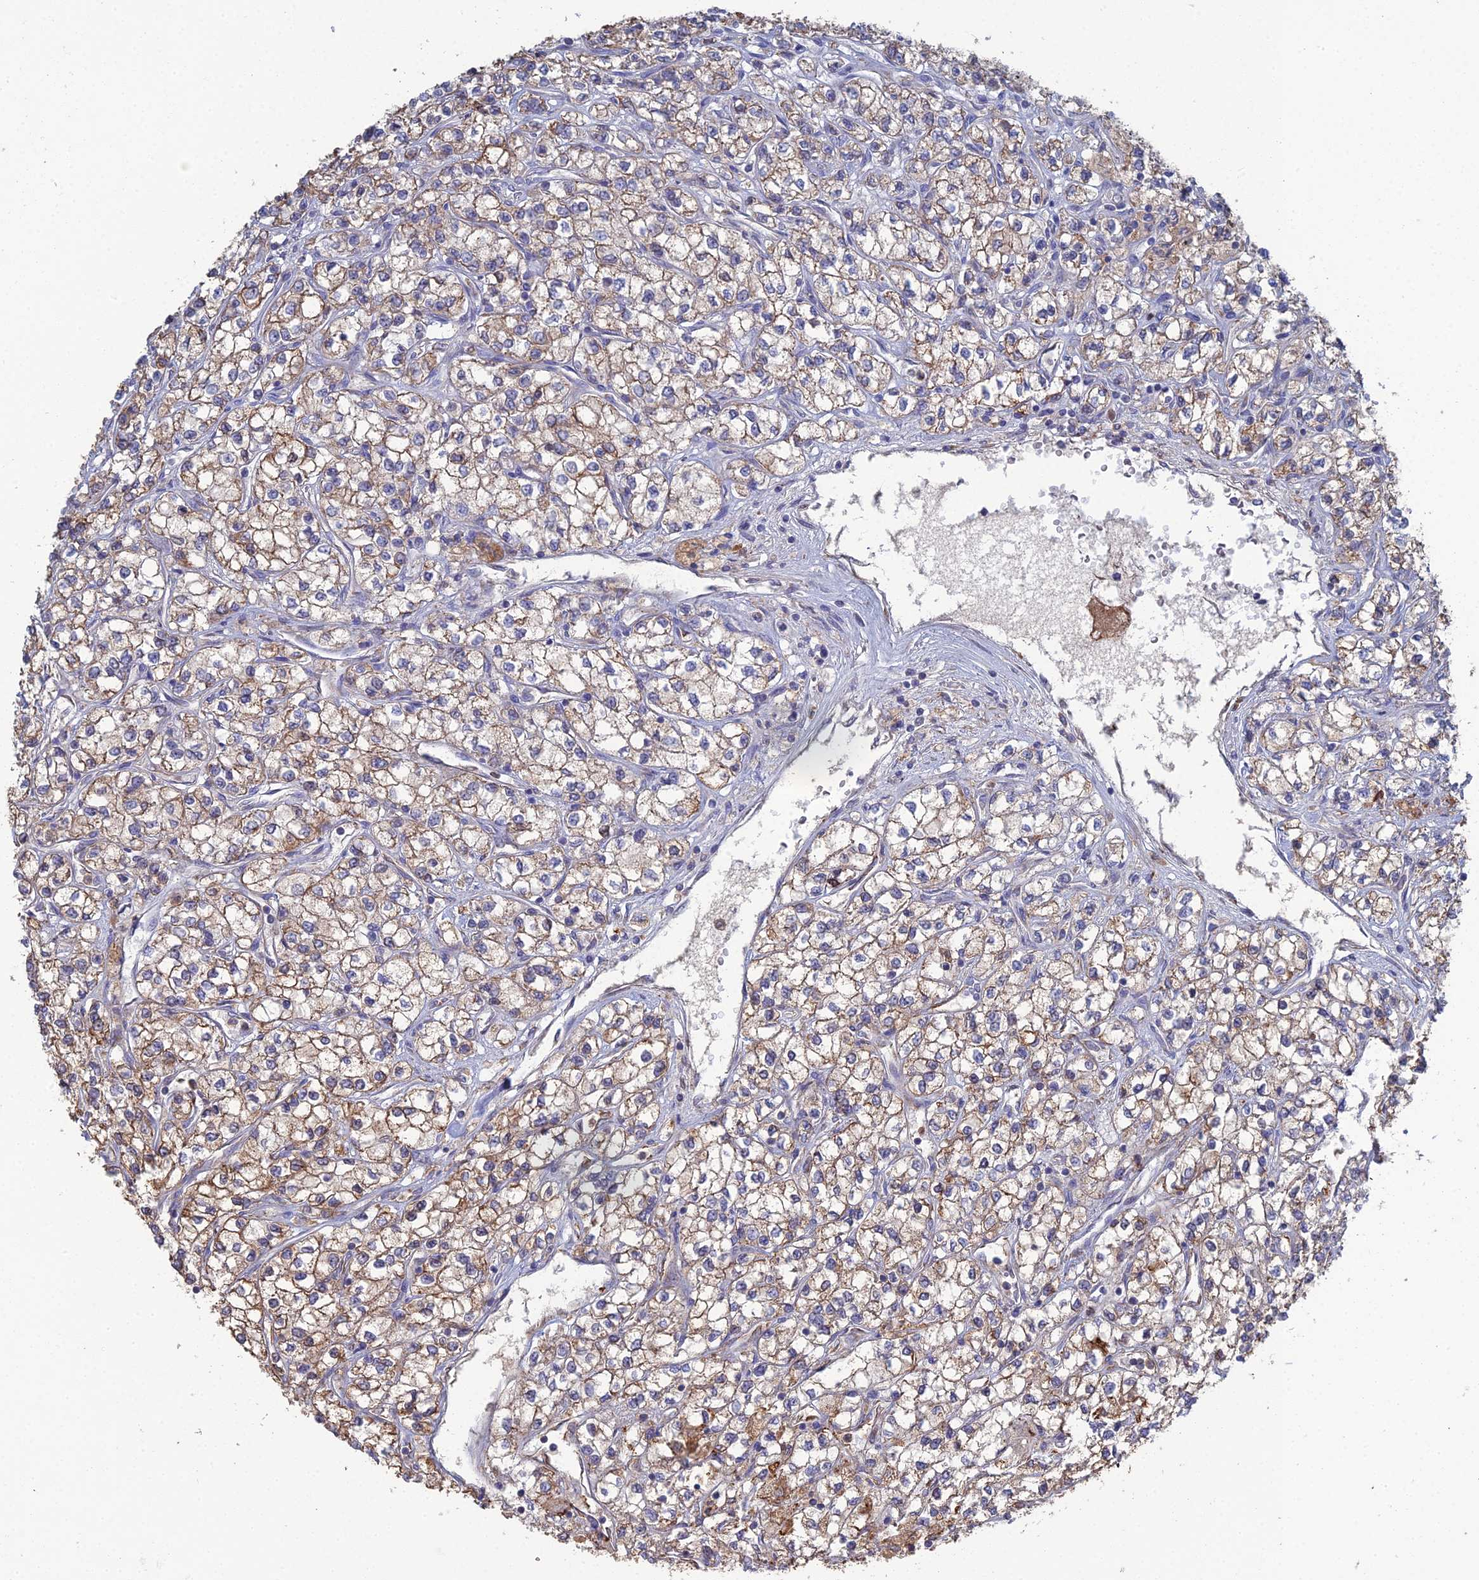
{"staining": {"intensity": "moderate", "quantity": ">75%", "location": "cytoplasmic/membranous"}, "tissue": "renal cancer", "cell_type": "Tumor cells", "image_type": "cancer", "snomed": [{"axis": "morphology", "description": "Adenocarcinoma, NOS"}, {"axis": "topography", "description": "Kidney"}], "caption": "Tumor cells show medium levels of moderate cytoplasmic/membranous staining in approximately >75% of cells in human renal cancer (adenocarcinoma). (IHC, brightfield microscopy, high magnification).", "gene": "TRAPPC6A", "patient": {"sex": "male", "age": 80}}